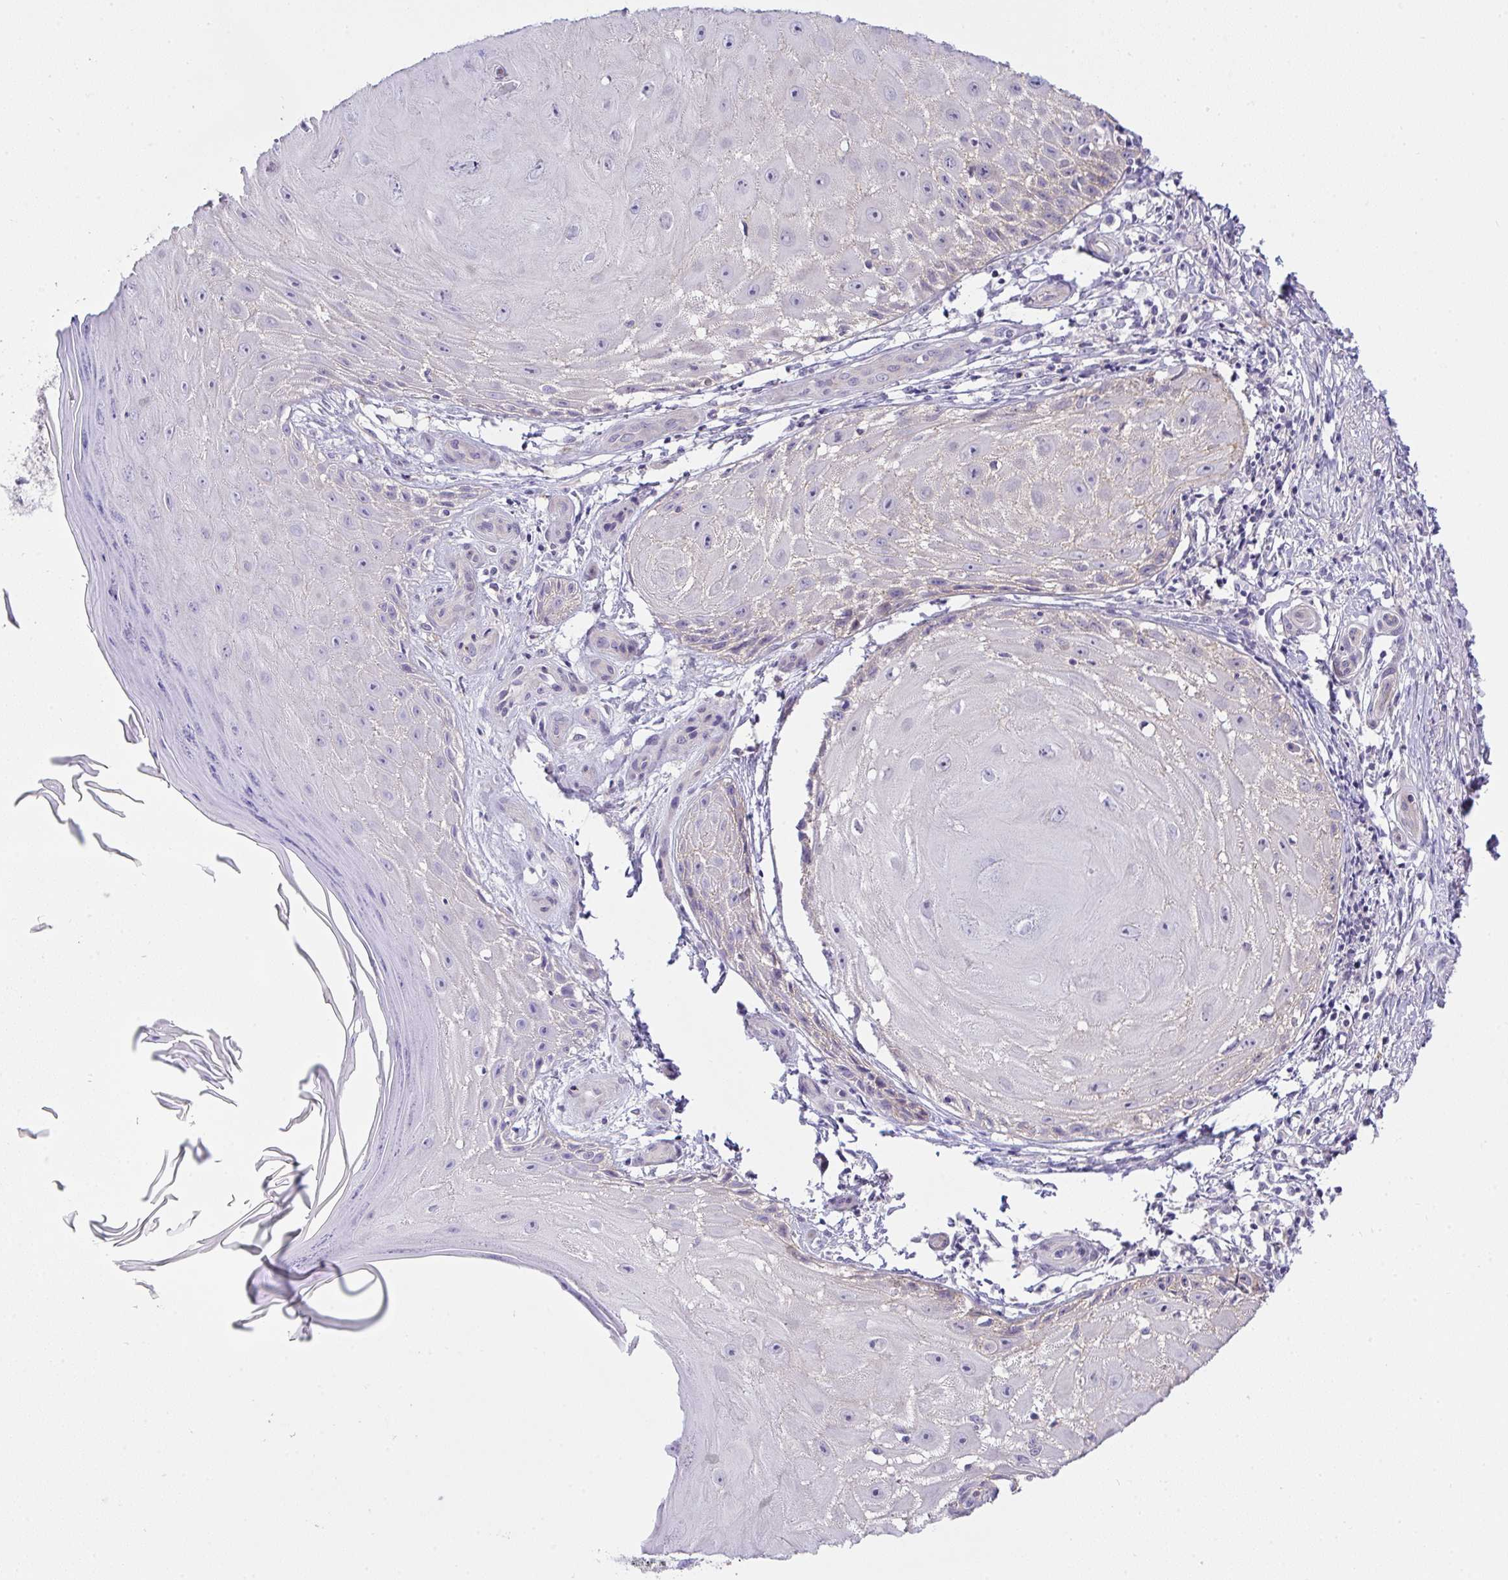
{"staining": {"intensity": "negative", "quantity": "none", "location": "none"}, "tissue": "skin cancer", "cell_type": "Tumor cells", "image_type": "cancer", "snomed": [{"axis": "morphology", "description": "Squamous cell carcinoma, NOS"}, {"axis": "topography", "description": "Skin"}], "caption": "A high-resolution micrograph shows immunohistochemistry staining of skin squamous cell carcinoma, which shows no significant positivity in tumor cells.", "gene": "HOXD12", "patient": {"sex": "female", "age": 77}}